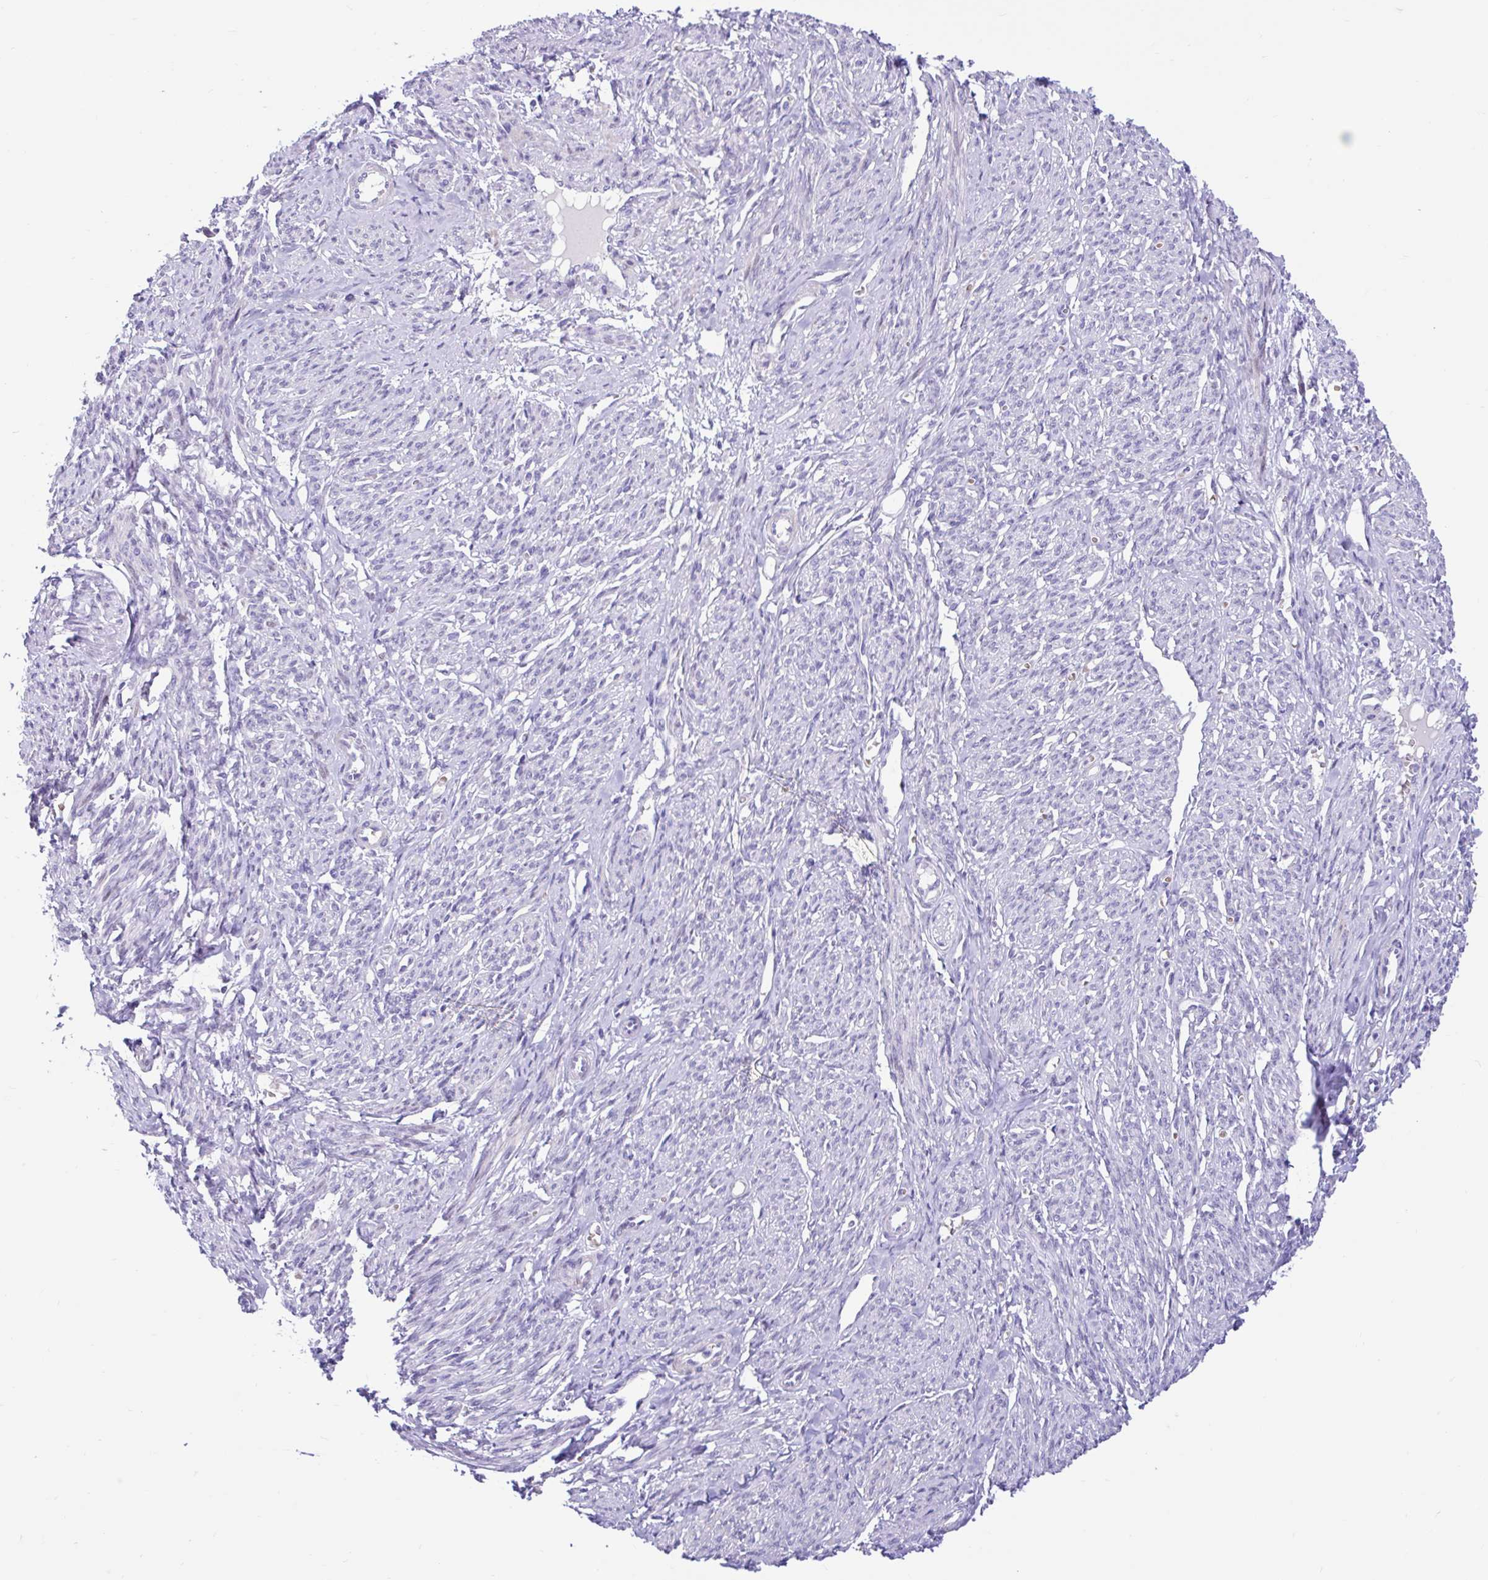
{"staining": {"intensity": "negative", "quantity": "none", "location": "none"}, "tissue": "smooth muscle", "cell_type": "Smooth muscle cells", "image_type": "normal", "snomed": [{"axis": "morphology", "description": "Normal tissue, NOS"}, {"axis": "topography", "description": "Smooth muscle"}], "caption": "This is an IHC histopathology image of benign smooth muscle. There is no staining in smooth muscle cells.", "gene": "NHLH2", "patient": {"sex": "female", "age": 65}}